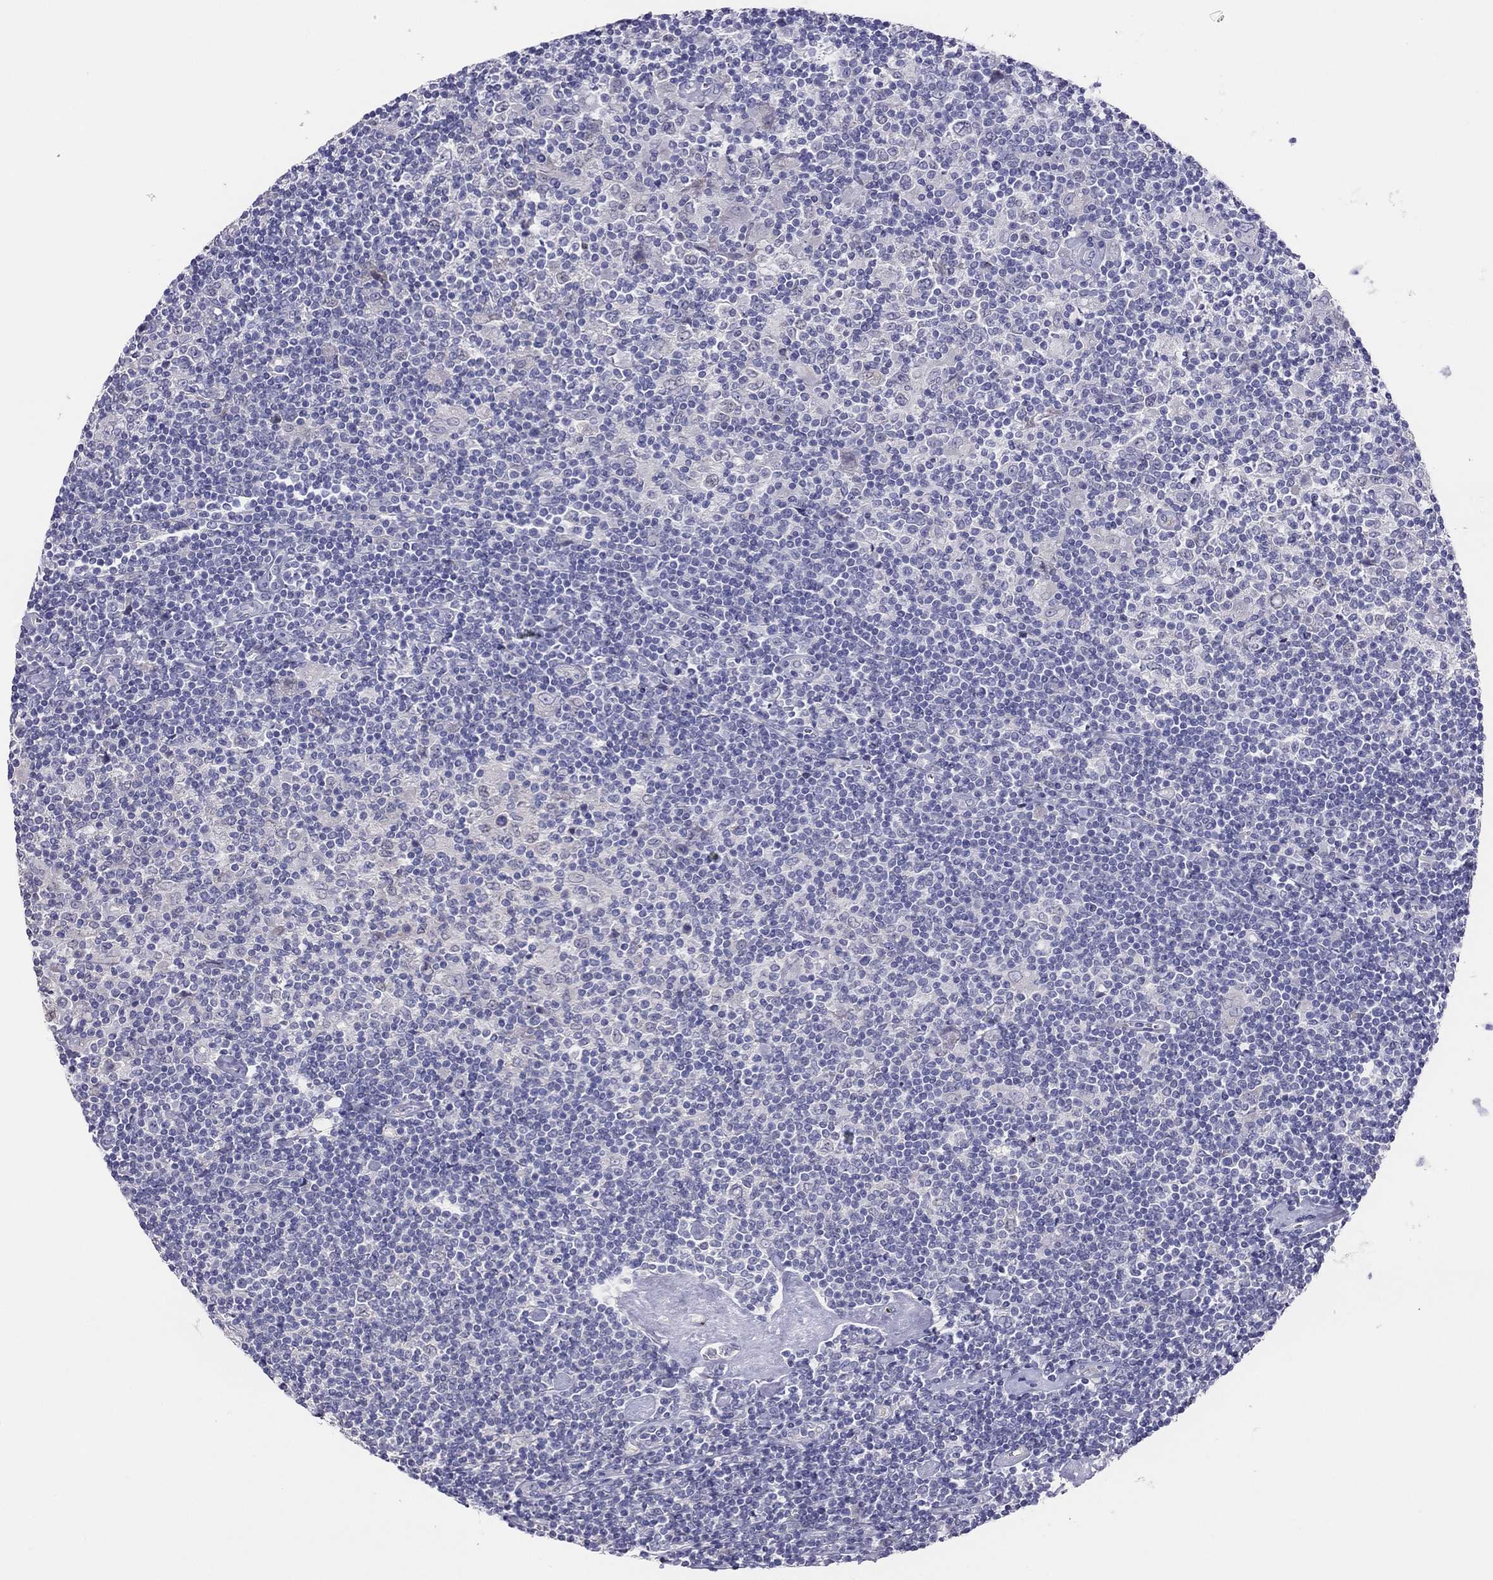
{"staining": {"intensity": "negative", "quantity": "none", "location": "none"}, "tissue": "lymphoma", "cell_type": "Tumor cells", "image_type": "cancer", "snomed": [{"axis": "morphology", "description": "Hodgkin's disease, NOS"}, {"axis": "topography", "description": "Lymph node"}], "caption": "A high-resolution micrograph shows immunohistochemistry staining of lymphoma, which reveals no significant positivity in tumor cells.", "gene": "MGAT4C", "patient": {"sex": "male", "age": 40}}